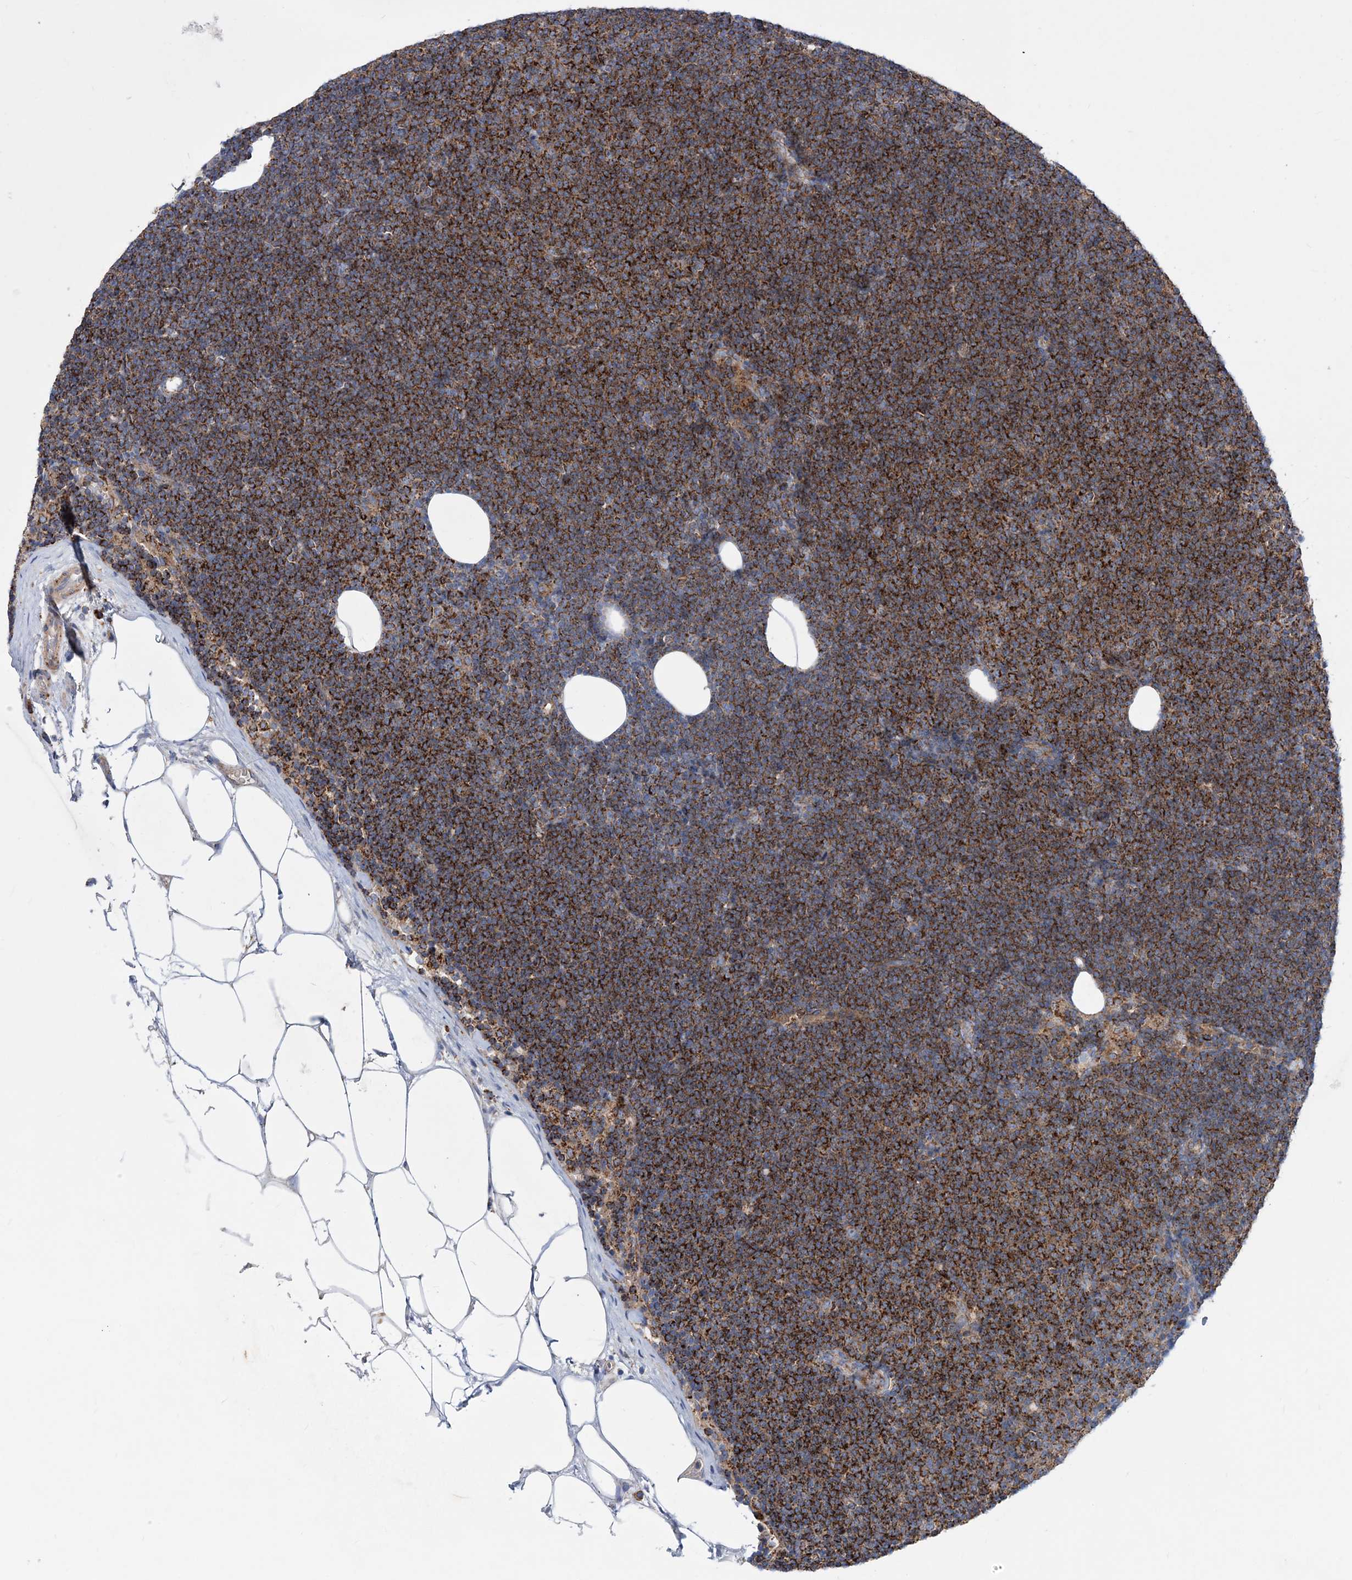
{"staining": {"intensity": "strong", "quantity": ">75%", "location": "cytoplasmic/membranous"}, "tissue": "lymphoma", "cell_type": "Tumor cells", "image_type": "cancer", "snomed": [{"axis": "morphology", "description": "Malignant lymphoma, non-Hodgkin's type, Low grade"}, {"axis": "topography", "description": "Lymph node"}], "caption": "Protein staining by immunohistochemistry (IHC) displays strong cytoplasmic/membranous positivity in approximately >75% of tumor cells in low-grade malignant lymphoma, non-Hodgkin's type. The protein is shown in brown color, while the nuclei are stained blue.", "gene": "NGLY1", "patient": {"sex": "female", "age": 53}}